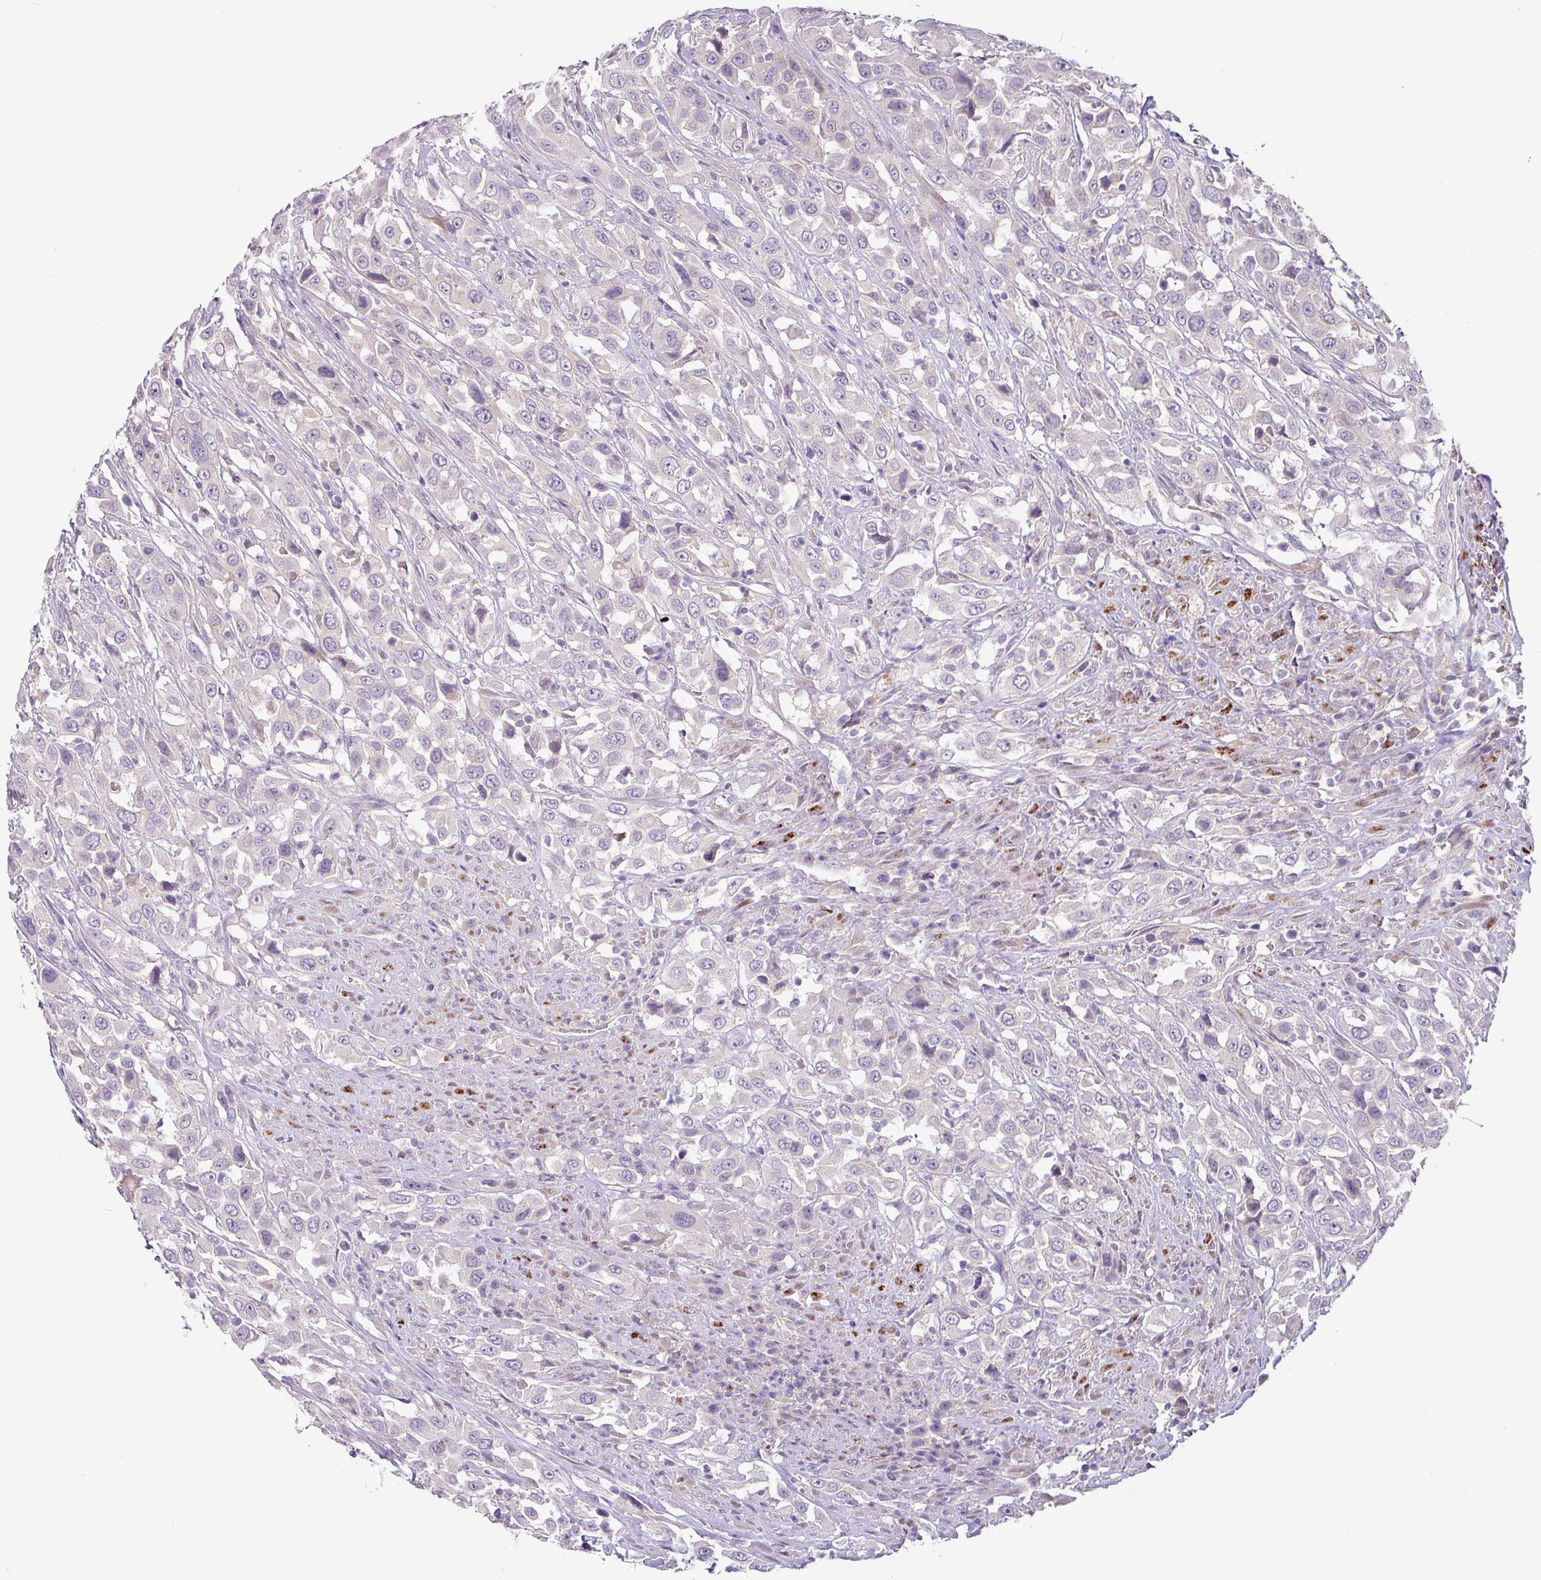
{"staining": {"intensity": "negative", "quantity": "none", "location": "none"}, "tissue": "urothelial cancer", "cell_type": "Tumor cells", "image_type": "cancer", "snomed": [{"axis": "morphology", "description": "Urothelial carcinoma, High grade"}, {"axis": "topography", "description": "Urinary bladder"}], "caption": "Immunohistochemistry (IHC) histopathology image of urothelial cancer stained for a protein (brown), which shows no expression in tumor cells.", "gene": "GALNT12", "patient": {"sex": "male", "age": 61}}